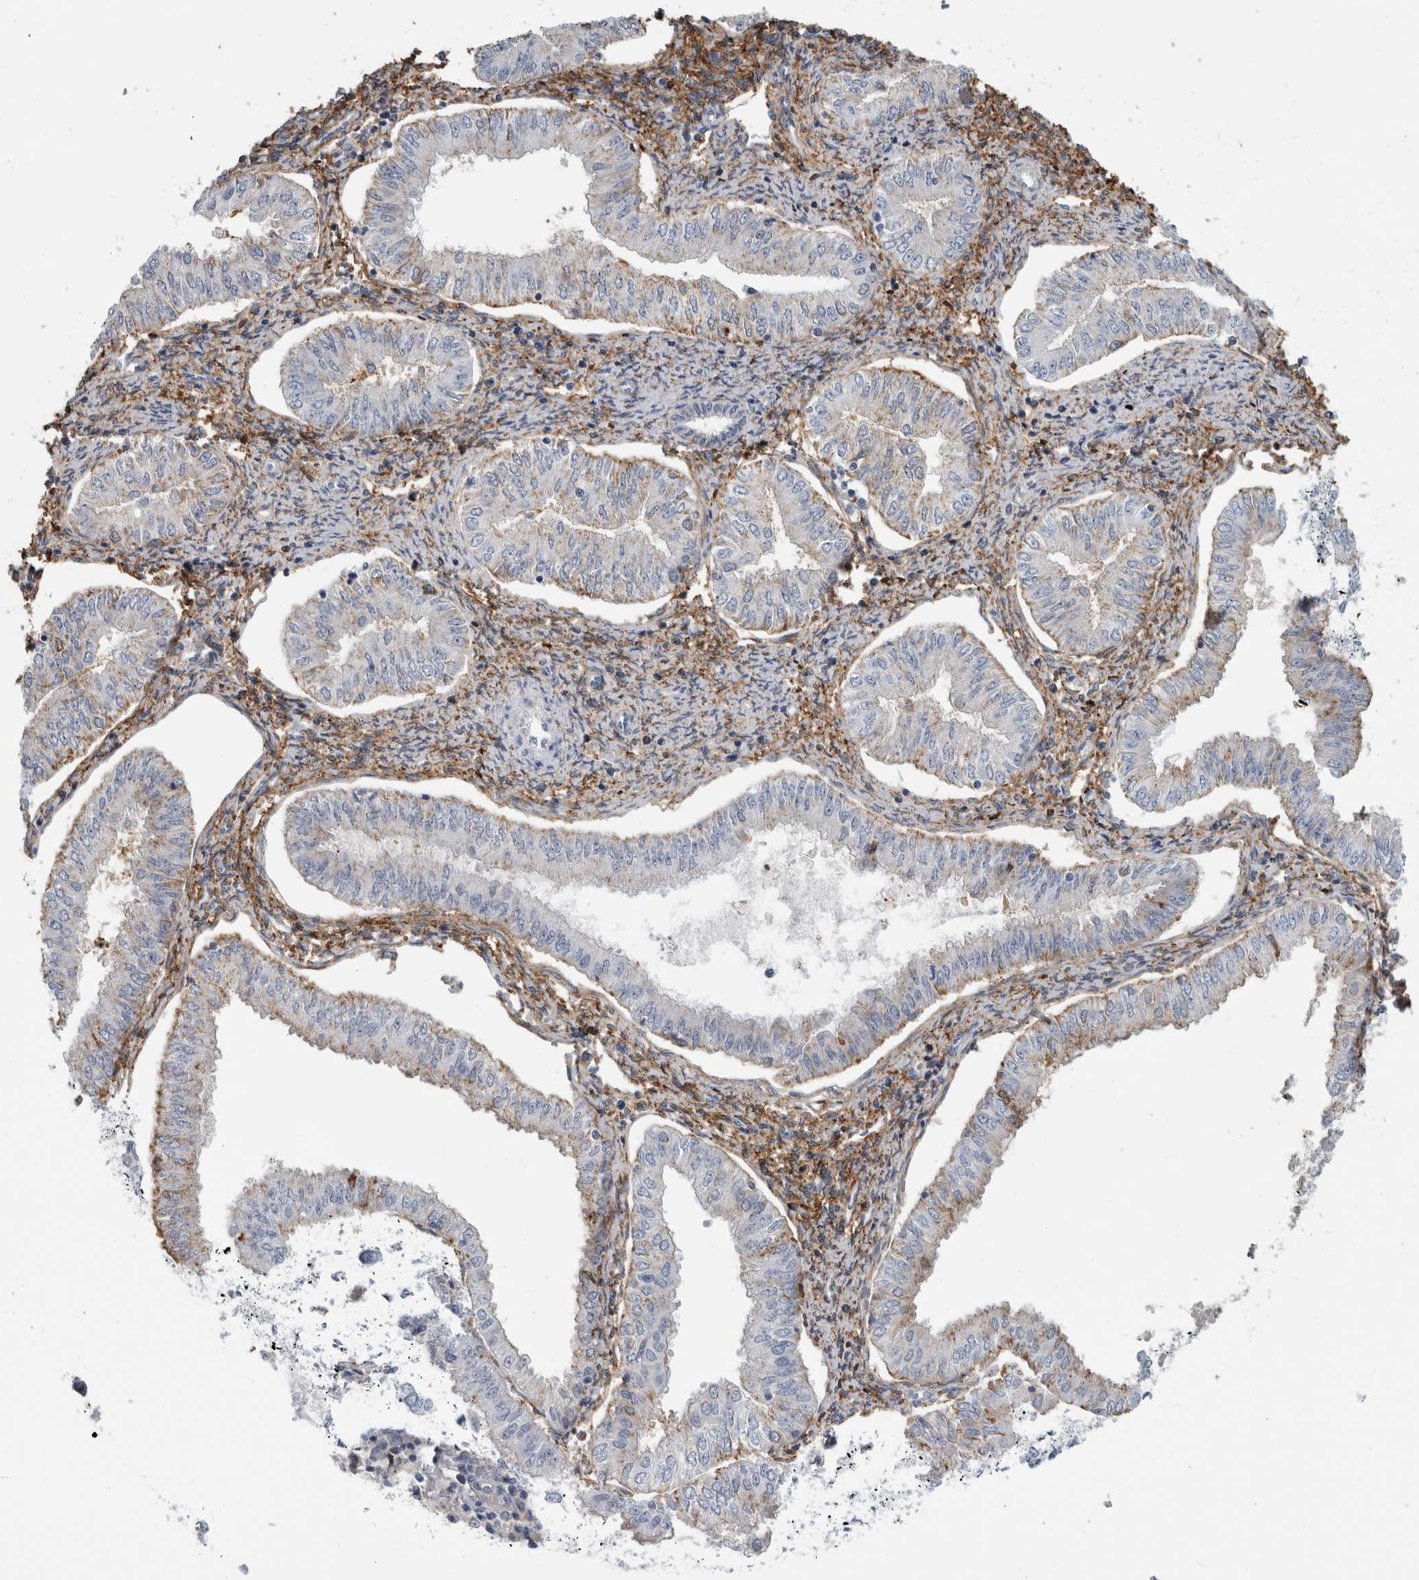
{"staining": {"intensity": "negative", "quantity": "none", "location": "none"}, "tissue": "endometrial cancer", "cell_type": "Tumor cells", "image_type": "cancer", "snomed": [{"axis": "morphology", "description": "Normal tissue, NOS"}, {"axis": "morphology", "description": "Adenocarcinoma, NOS"}, {"axis": "topography", "description": "Endometrium"}], "caption": "DAB immunohistochemical staining of human adenocarcinoma (endometrial) displays no significant expression in tumor cells. (DAB (3,3'-diaminobenzidine) immunohistochemistry (IHC) with hematoxylin counter stain).", "gene": "DNAJC24", "patient": {"sex": "female", "age": 53}}